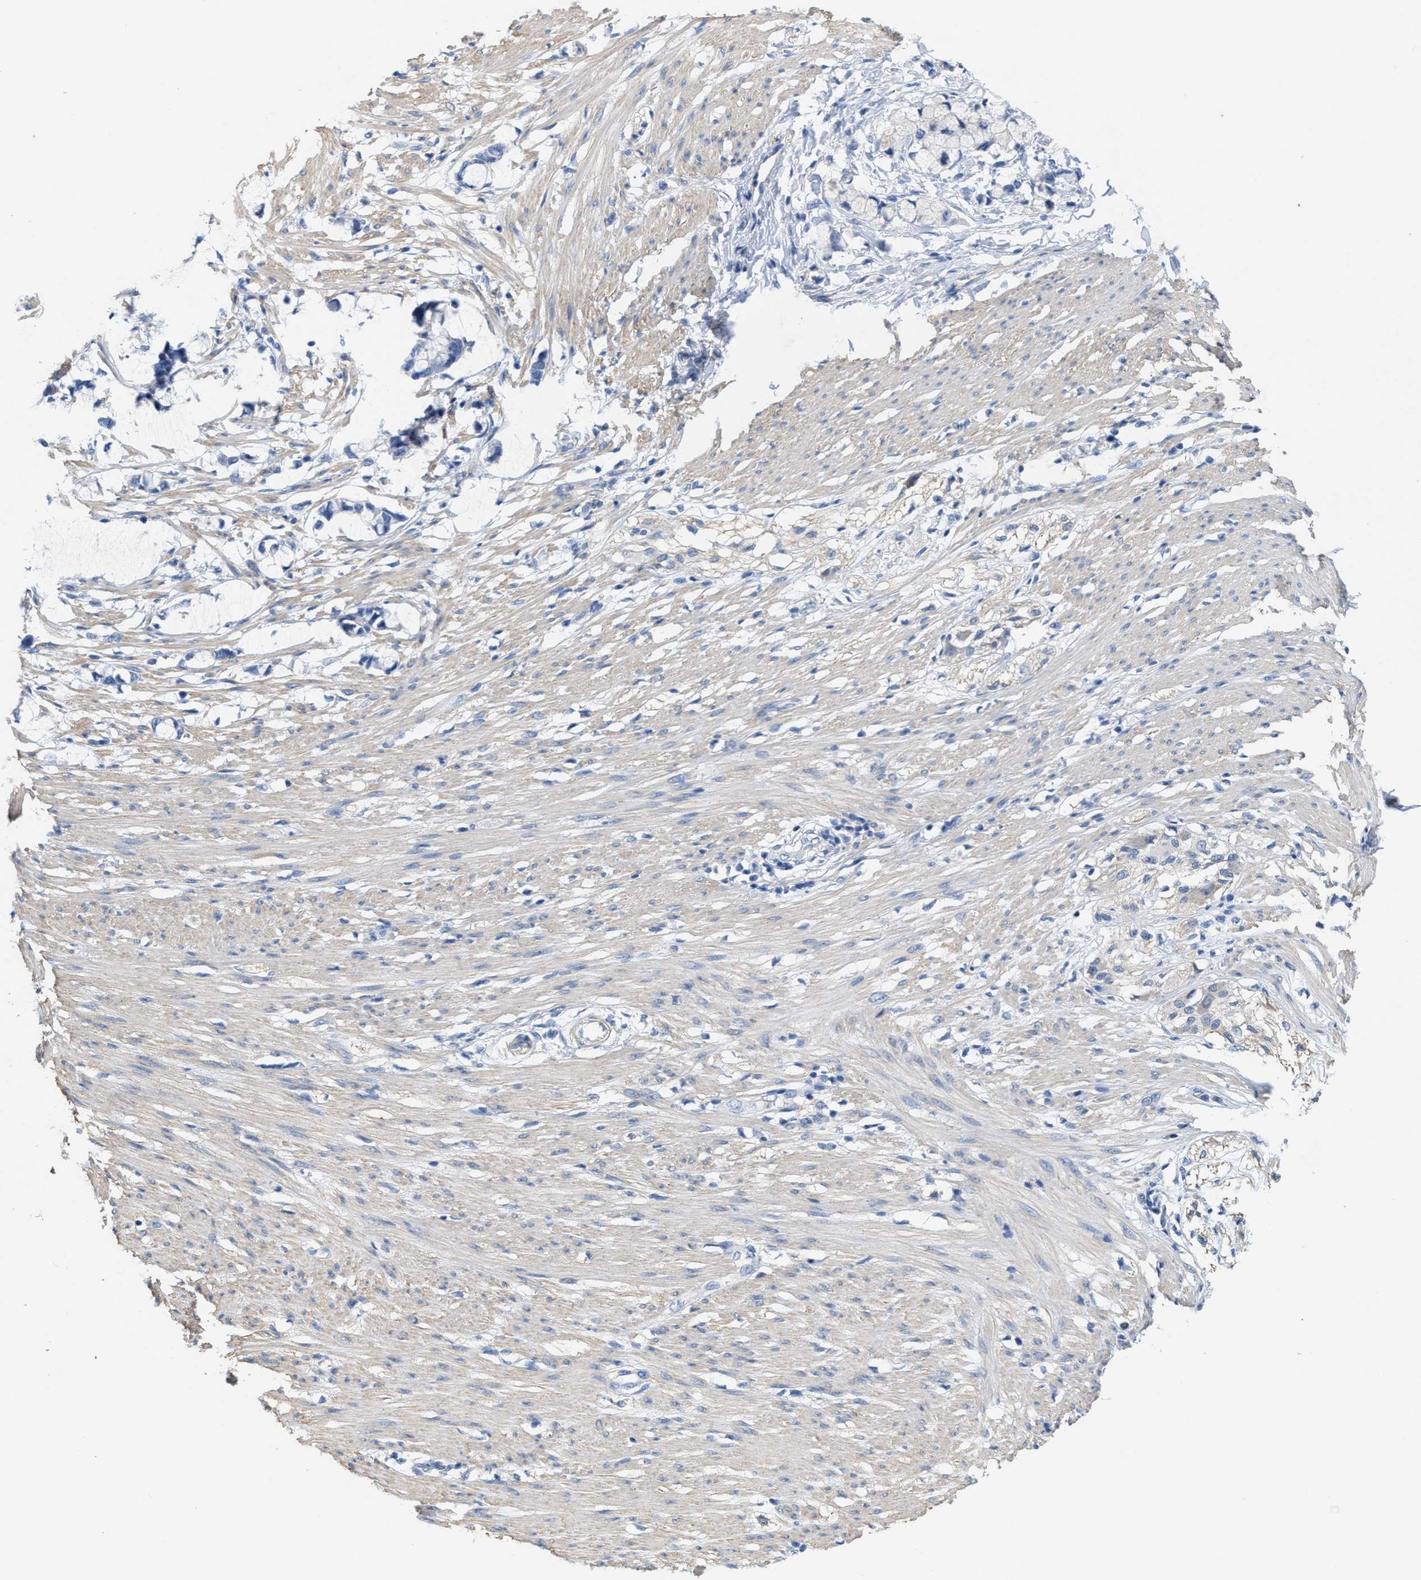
{"staining": {"intensity": "weak", "quantity": "<25%", "location": "cytoplasmic/membranous"}, "tissue": "smooth muscle", "cell_type": "Smooth muscle cells", "image_type": "normal", "snomed": [{"axis": "morphology", "description": "Normal tissue, NOS"}, {"axis": "morphology", "description": "Adenocarcinoma, NOS"}, {"axis": "topography", "description": "Smooth muscle"}, {"axis": "topography", "description": "Colon"}], "caption": "Immunohistochemical staining of unremarkable smooth muscle displays no significant staining in smooth muscle cells. Brightfield microscopy of IHC stained with DAB (brown) and hematoxylin (blue), captured at high magnification.", "gene": "CPA2", "patient": {"sex": "male", "age": 14}}